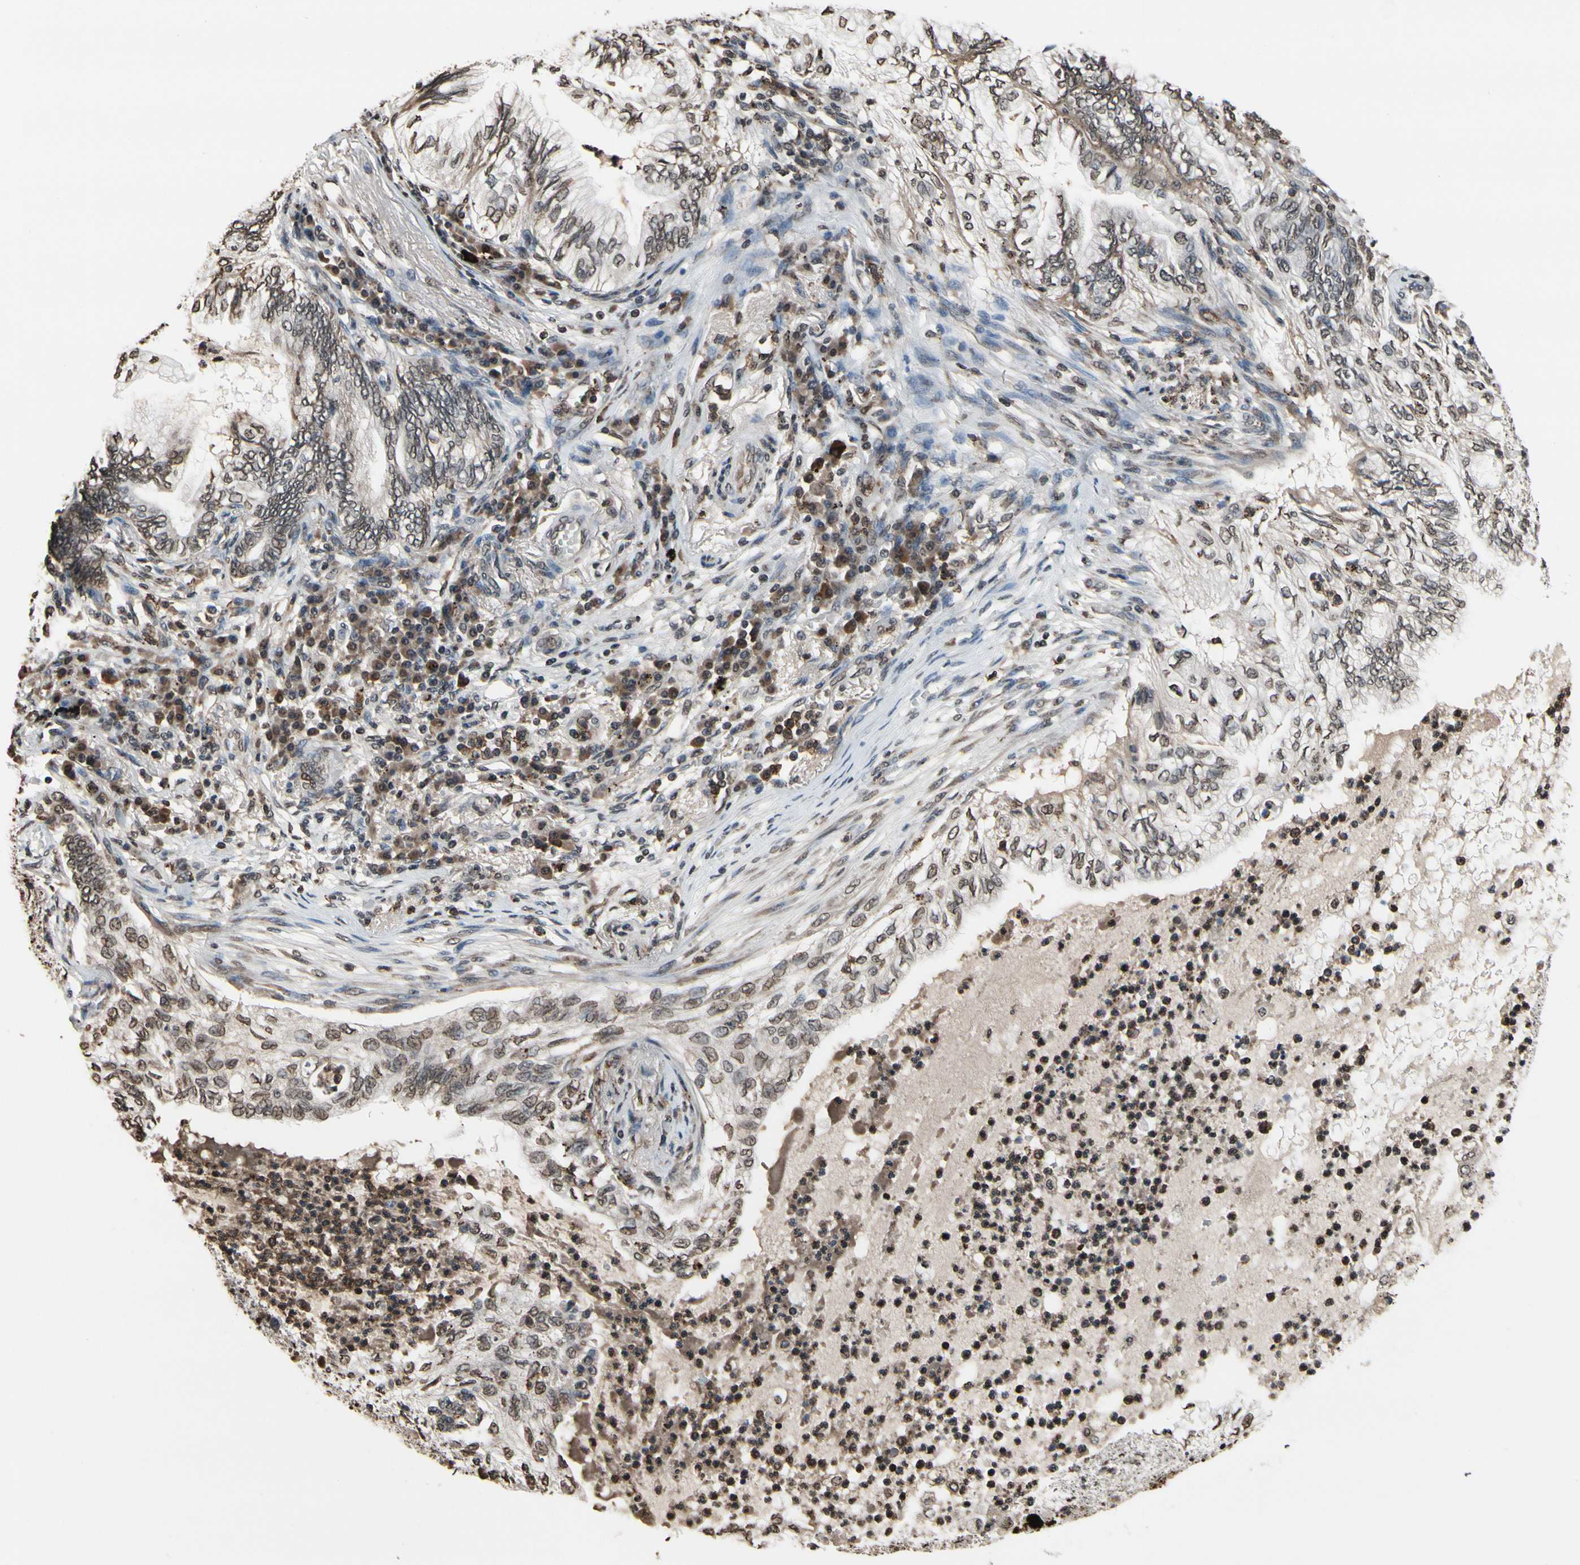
{"staining": {"intensity": "negative", "quantity": "none", "location": "none"}, "tissue": "lung cancer", "cell_type": "Tumor cells", "image_type": "cancer", "snomed": [{"axis": "morphology", "description": "Normal tissue, NOS"}, {"axis": "morphology", "description": "Adenocarcinoma, NOS"}, {"axis": "topography", "description": "Bronchus"}, {"axis": "topography", "description": "Lung"}], "caption": "High magnification brightfield microscopy of lung cancer stained with DAB (brown) and counterstained with hematoxylin (blue): tumor cells show no significant expression. (Brightfield microscopy of DAB (3,3'-diaminobenzidine) immunohistochemistry at high magnification).", "gene": "HIPK2", "patient": {"sex": "female", "age": 70}}